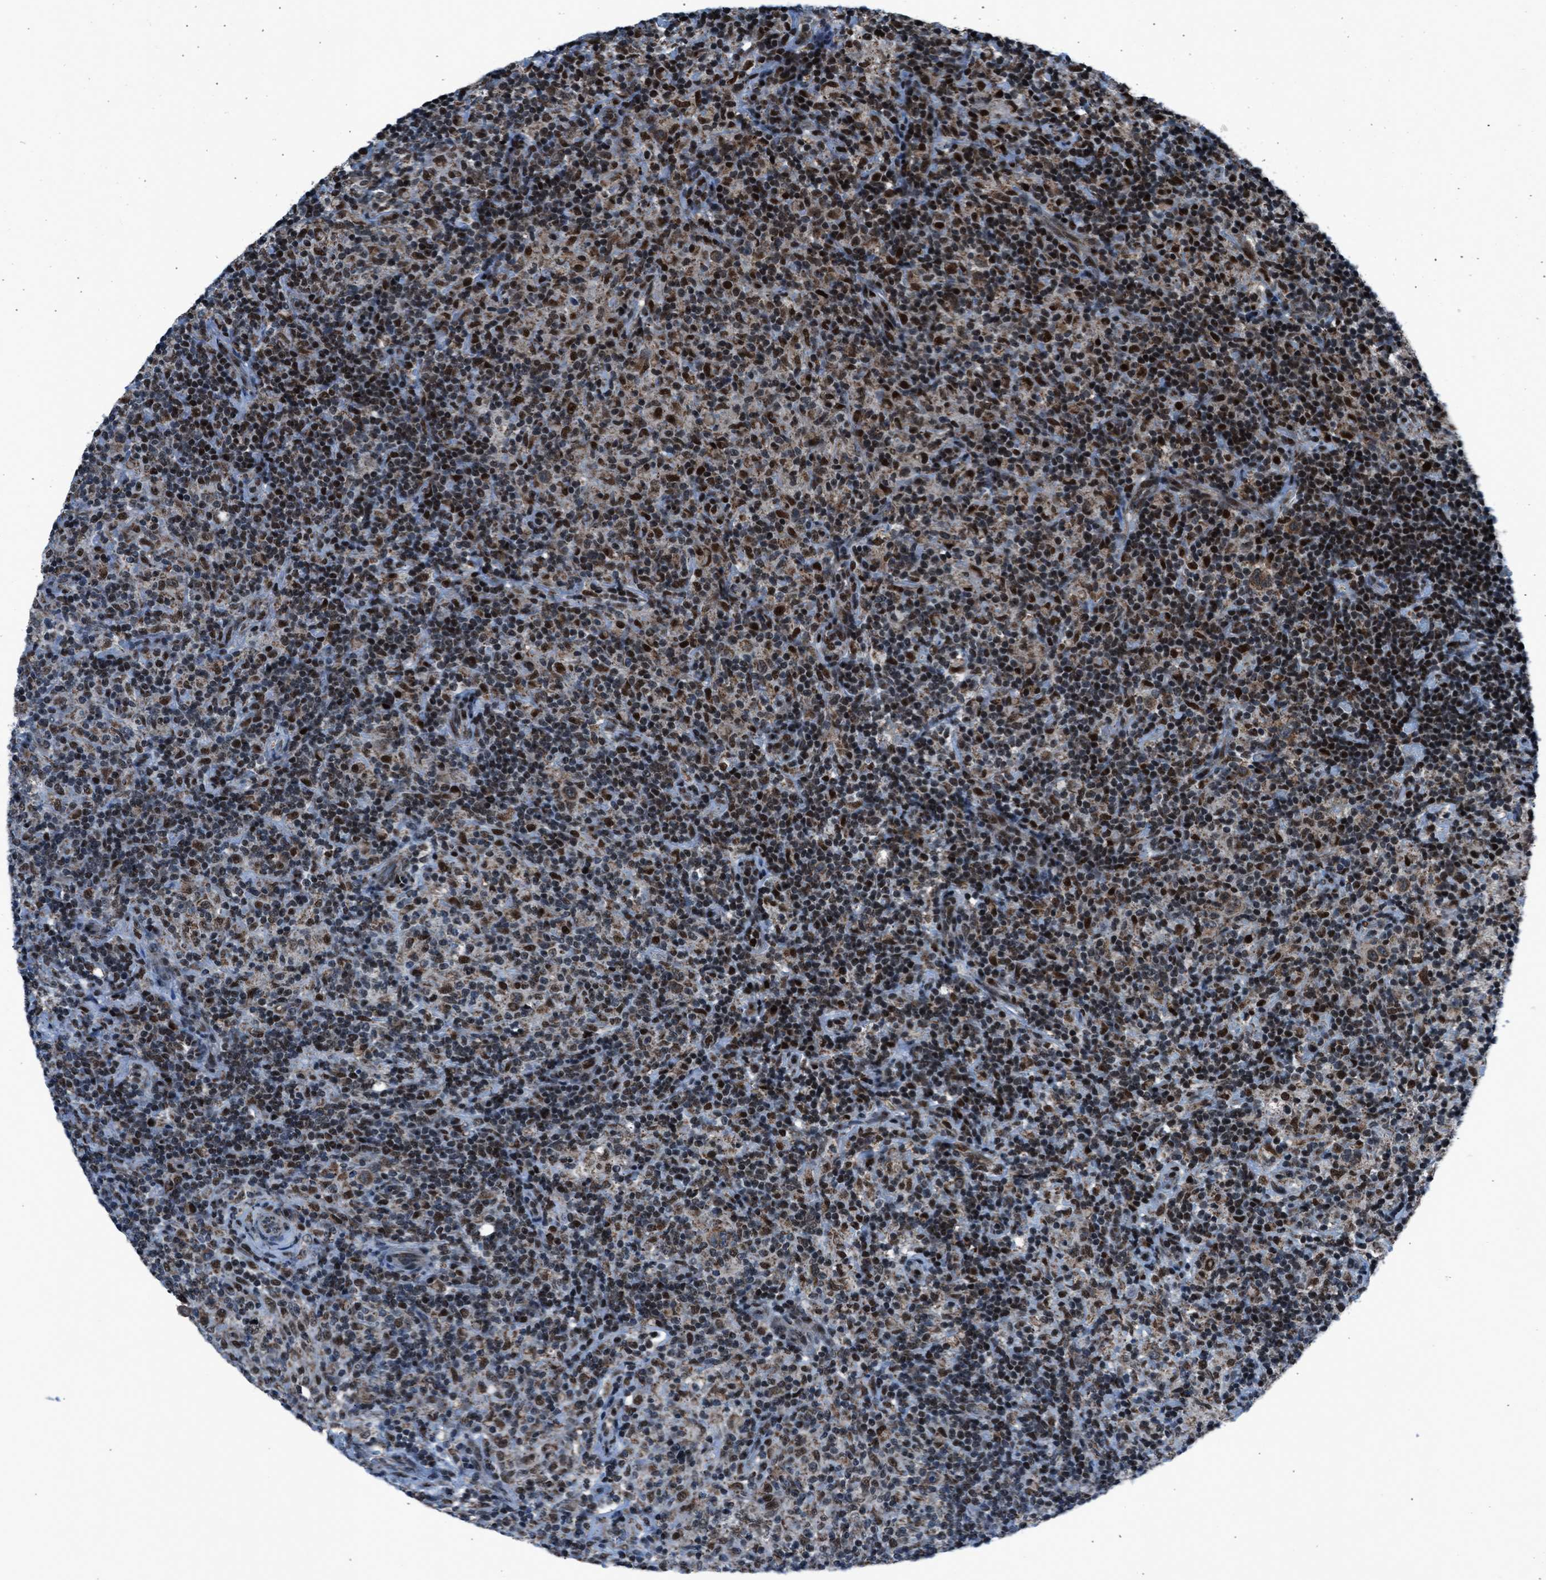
{"staining": {"intensity": "moderate", "quantity": ">75%", "location": "cytoplasmic/membranous,nuclear"}, "tissue": "lymphoma", "cell_type": "Tumor cells", "image_type": "cancer", "snomed": [{"axis": "morphology", "description": "Hodgkin's disease, NOS"}, {"axis": "topography", "description": "Lymph node"}], "caption": "Moderate cytoplasmic/membranous and nuclear protein expression is appreciated in about >75% of tumor cells in lymphoma. The staining is performed using DAB brown chromogen to label protein expression. The nuclei are counter-stained blue using hematoxylin.", "gene": "MORC3", "patient": {"sex": "male", "age": 70}}